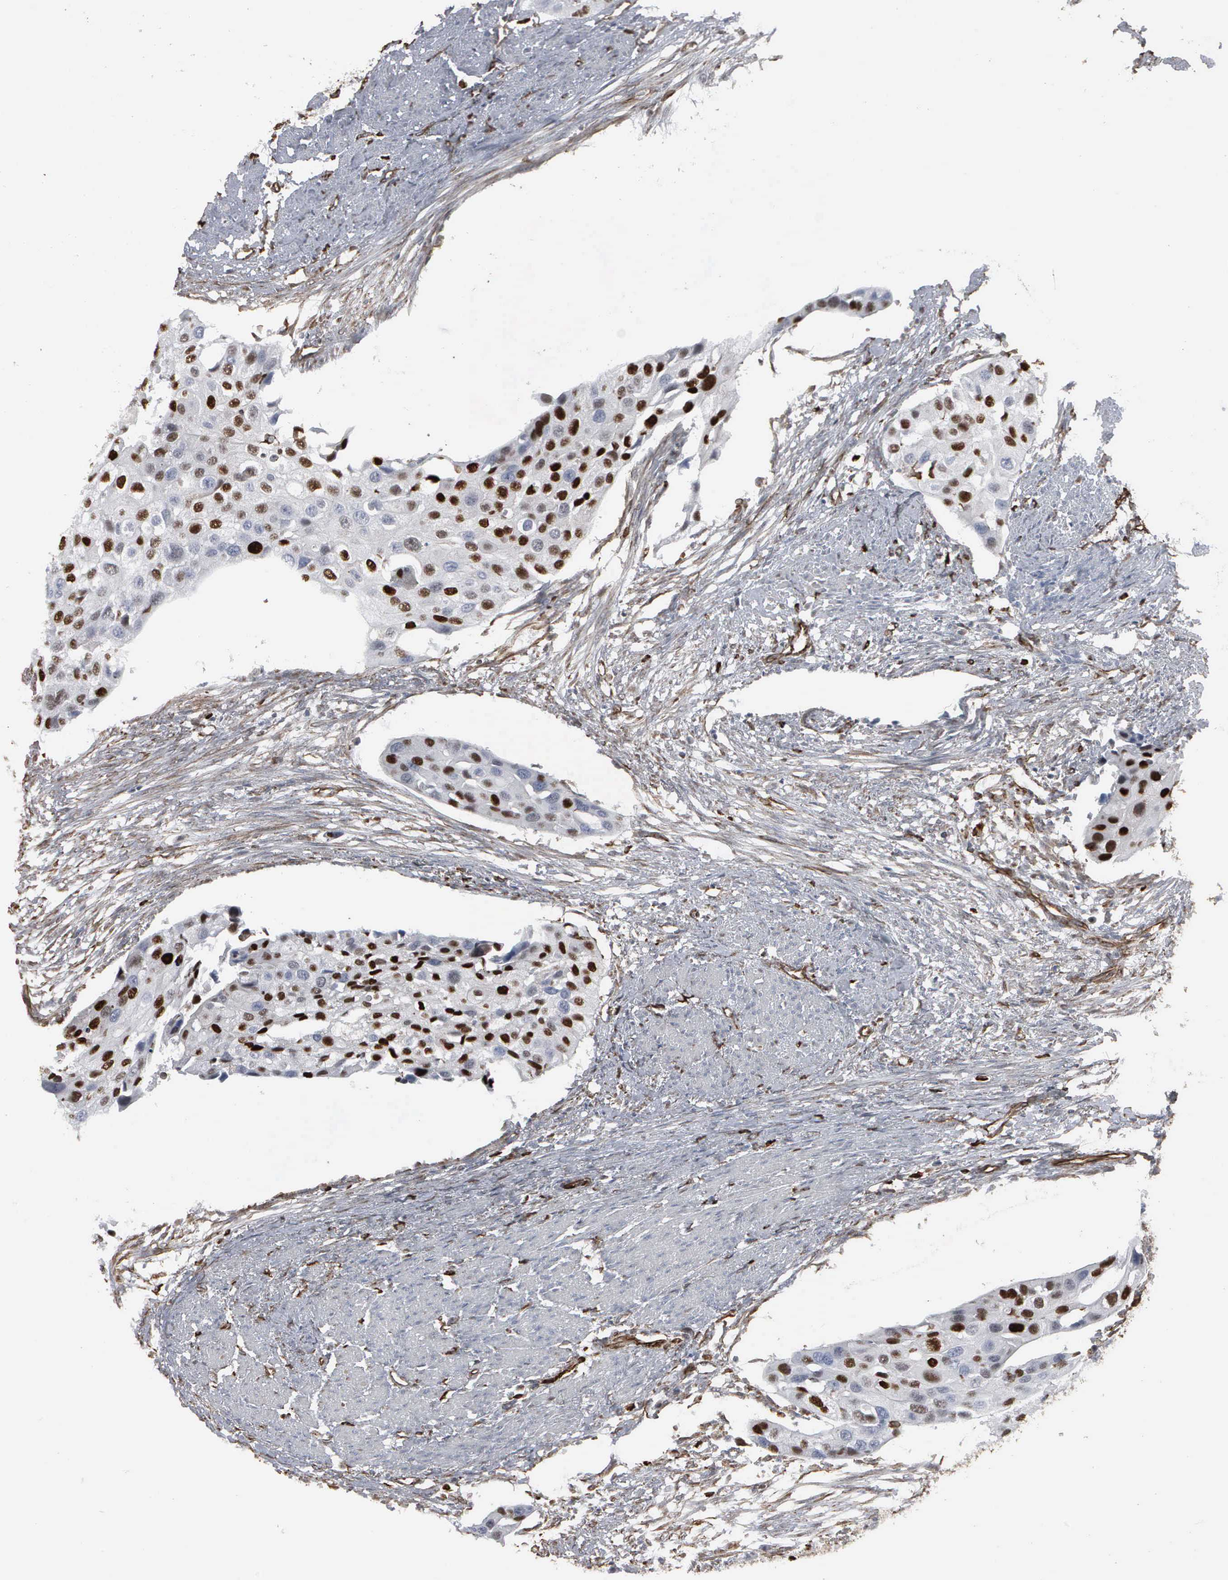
{"staining": {"intensity": "moderate", "quantity": "25%-75%", "location": "nuclear"}, "tissue": "urothelial cancer", "cell_type": "Tumor cells", "image_type": "cancer", "snomed": [{"axis": "morphology", "description": "Urothelial carcinoma, High grade"}, {"axis": "topography", "description": "Urinary bladder"}], "caption": "Human urothelial cancer stained with a brown dye reveals moderate nuclear positive positivity in about 25%-75% of tumor cells.", "gene": "CCNE1", "patient": {"sex": "male", "age": 55}}